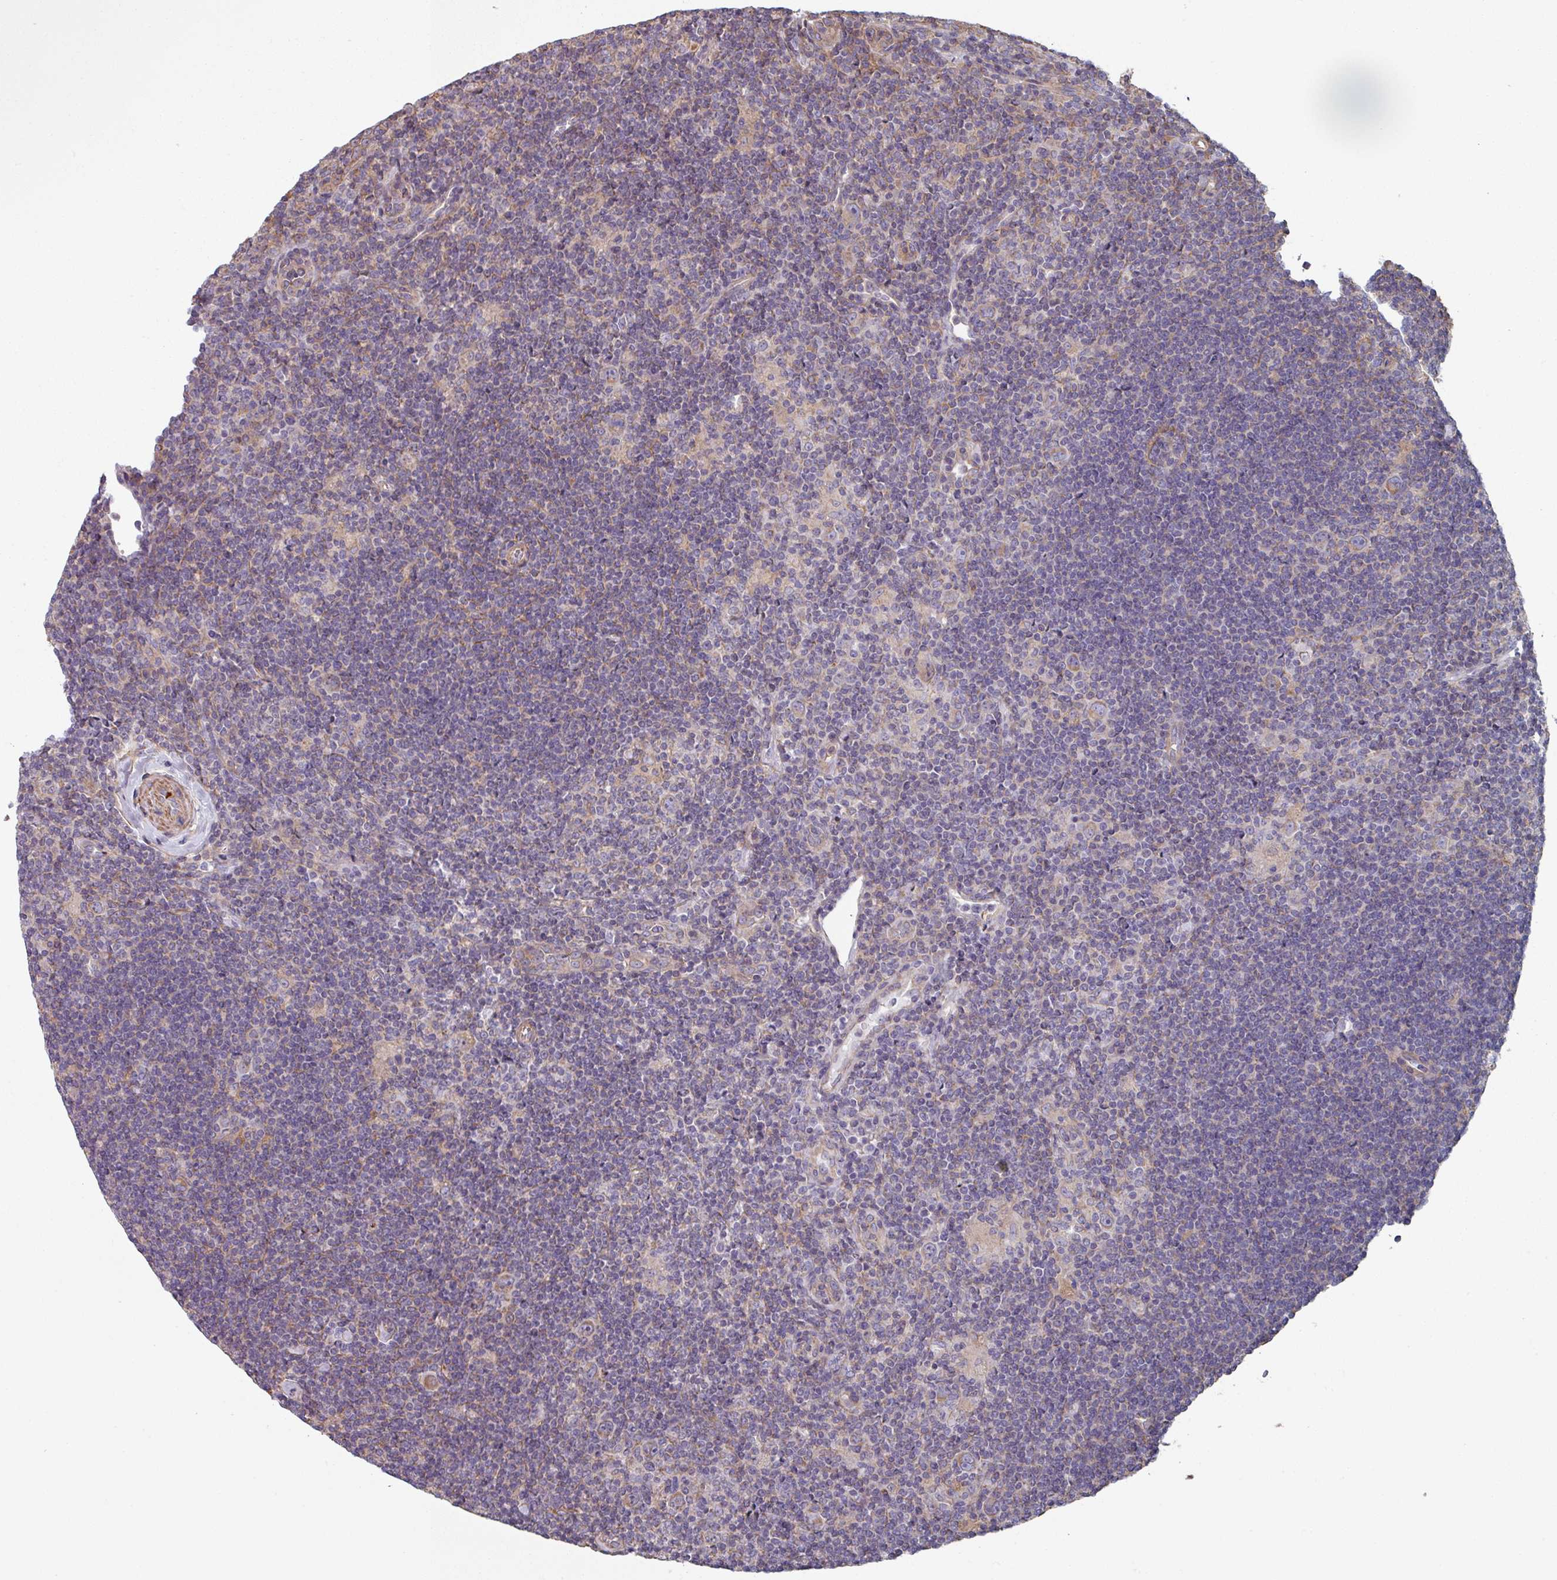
{"staining": {"intensity": "weak", "quantity": ">75%", "location": "cytoplasmic/membranous"}, "tissue": "lymphoma", "cell_type": "Tumor cells", "image_type": "cancer", "snomed": [{"axis": "morphology", "description": "Hodgkin's disease, NOS"}, {"axis": "topography", "description": "Lymph node"}], "caption": "Weak cytoplasmic/membranous protein positivity is seen in about >75% of tumor cells in Hodgkin's disease. The staining is performed using DAB brown chromogen to label protein expression. The nuclei are counter-stained blue using hematoxylin.", "gene": "GSTA4", "patient": {"sex": "female", "age": 57}}